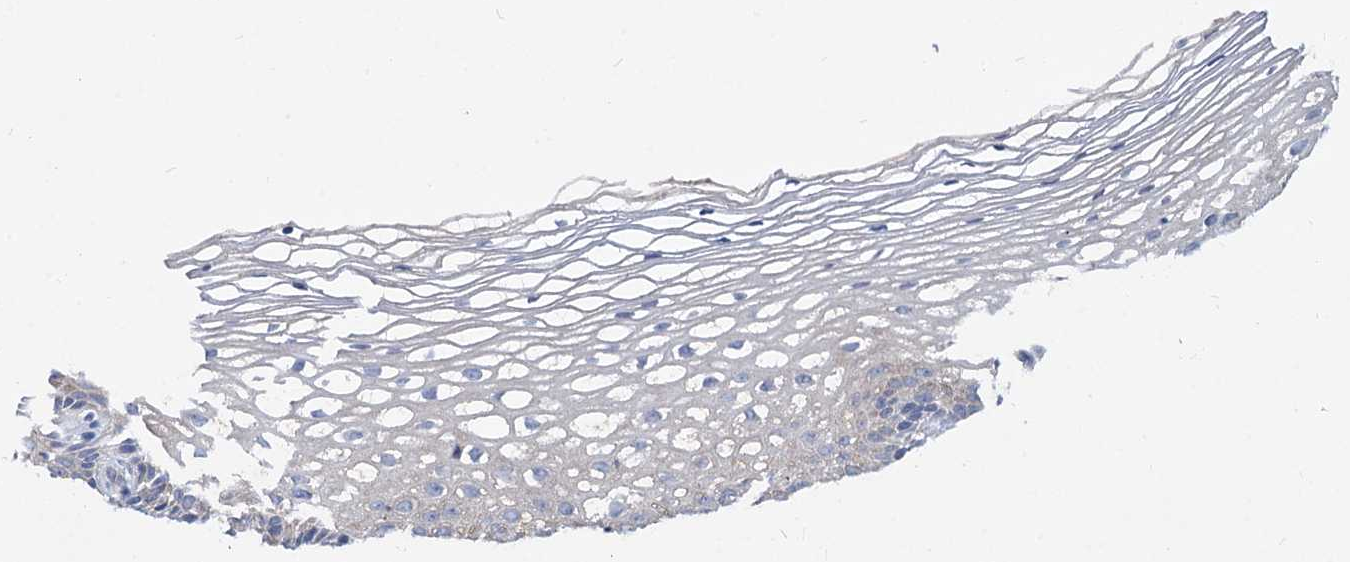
{"staining": {"intensity": "negative", "quantity": "none", "location": "none"}, "tissue": "cervix", "cell_type": "Glandular cells", "image_type": "normal", "snomed": [{"axis": "morphology", "description": "Normal tissue, NOS"}, {"axis": "topography", "description": "Cervix"}], "caption": "This is a micrograph of IHC staining of benign cervix, which shows no expression in glandular cells. Brightfield microscopy of IHC stained with DAB (3,3'-diaminobenzidine) (brown) and hematoxylin (blue), captured at high magnification.", "gene": "TRIM55", "patient": {"sex": "female", "age": 33}}